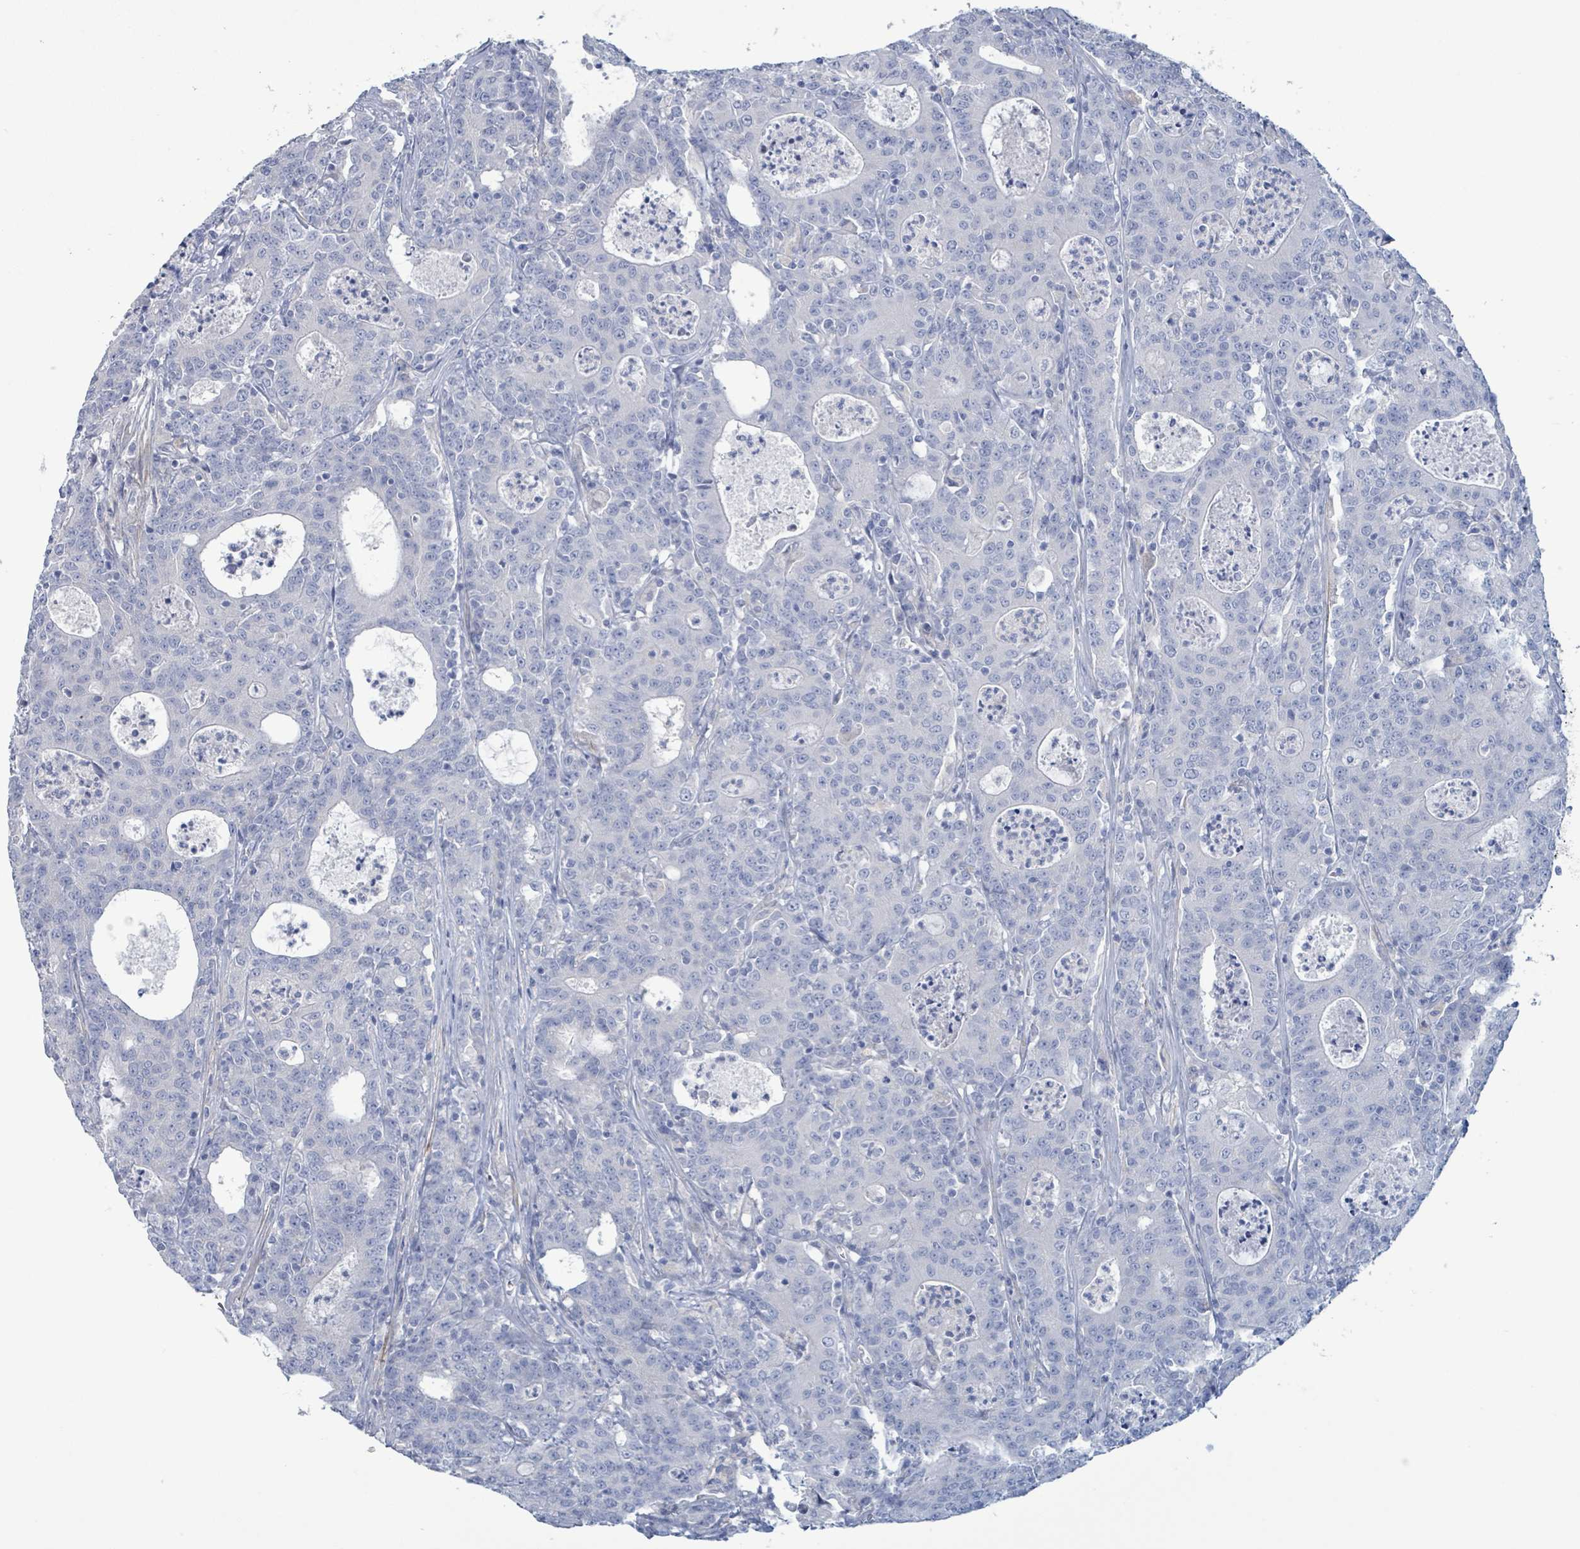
{"staining": {"intensity": "negative", "quantity": "none", "location": "none"}, "tissue": "colorectal cancer", "cell_type": "Tumor cells", "image_type": "cancer", "snomed": [{"axis": "morphology", "description": "Adenocarcinoma, NOS"}, {"axis": "topography", "description": "Colon"}], "caption": "Immunohistochemical staining of human adenocarcinoma (colorectal) shows no significant positivity in tumor cells.", "gene": "PKLR", "patient": {"sex": "male", "age": 83}}